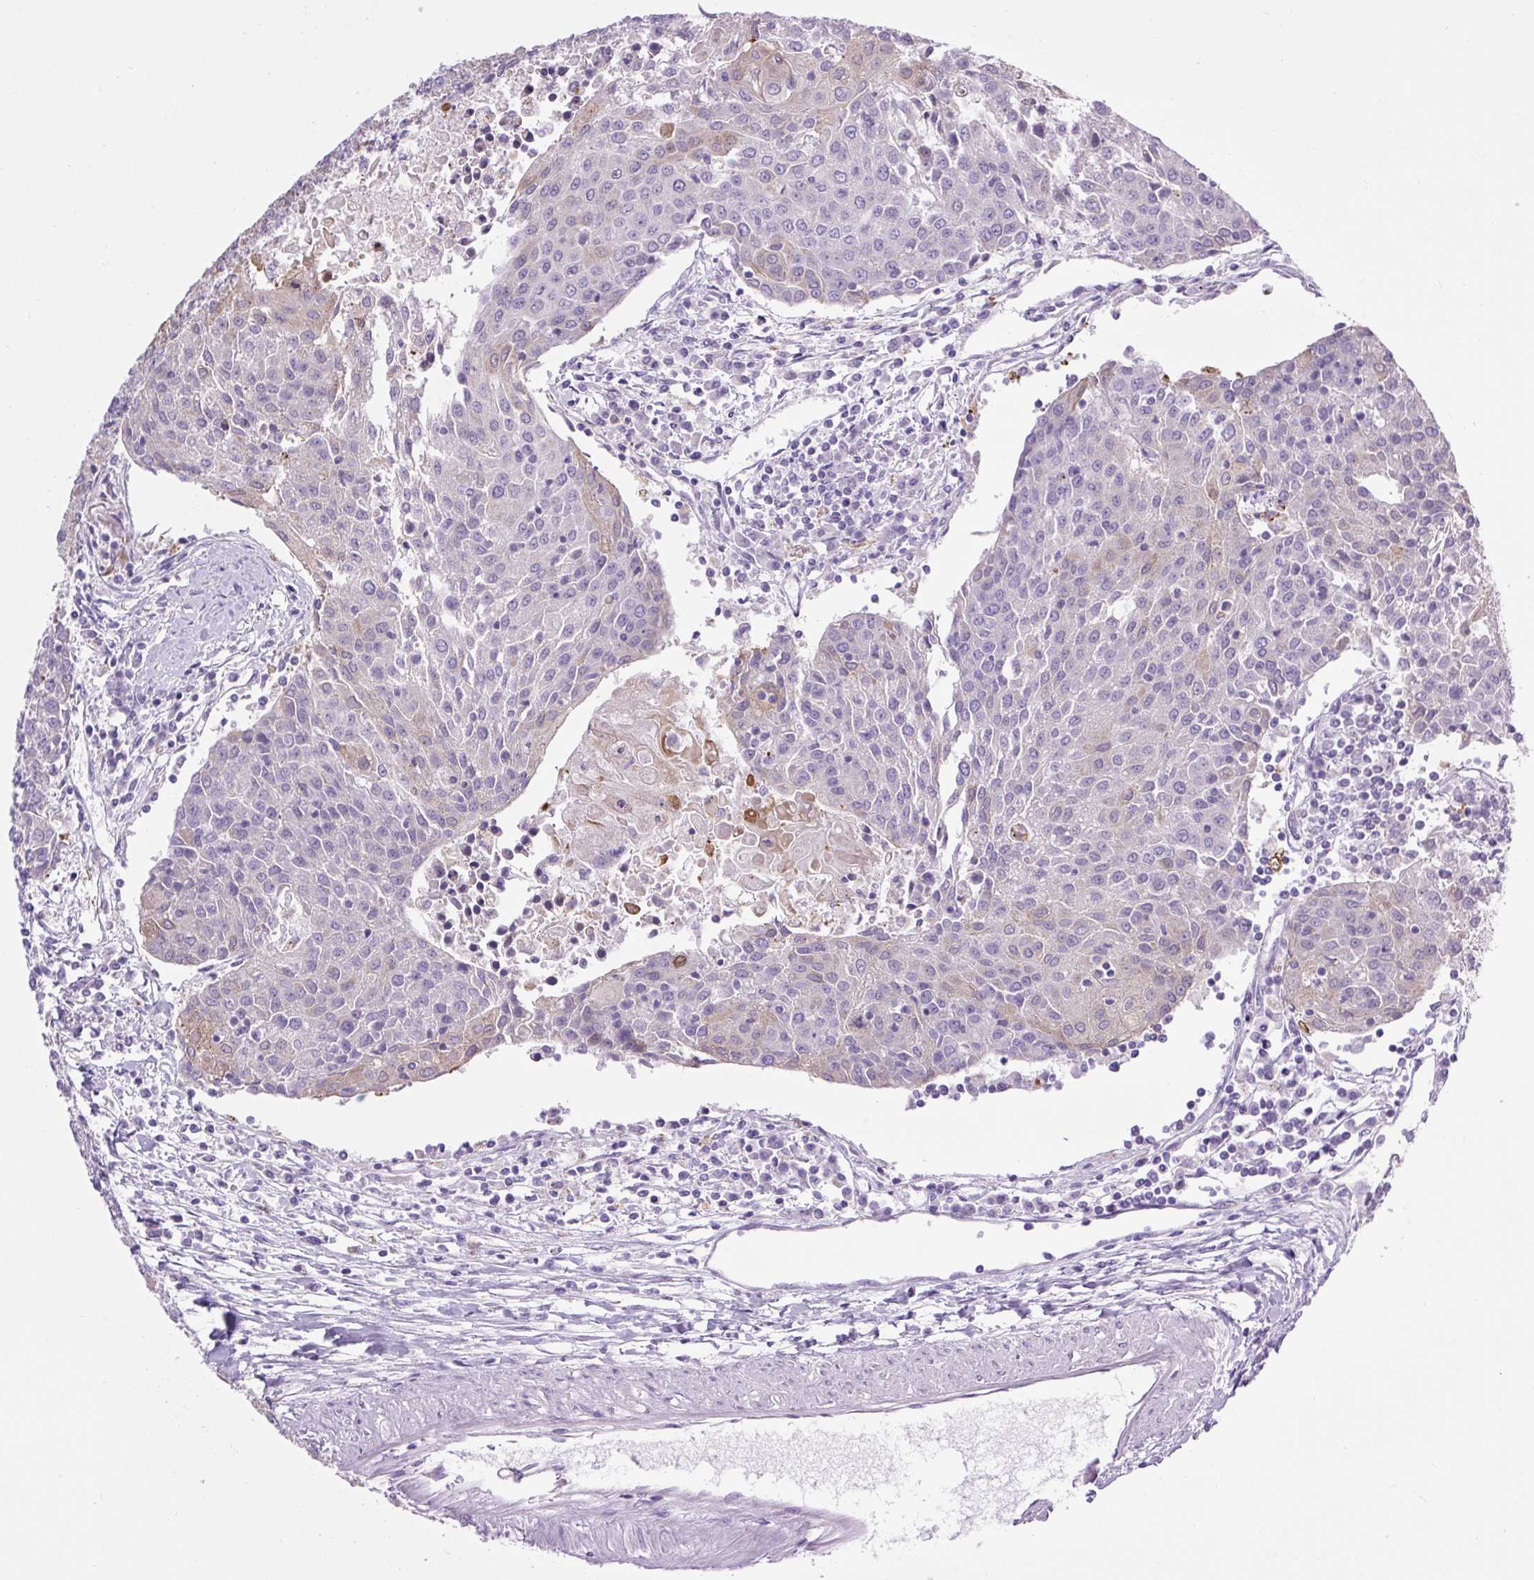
{"staining": {"intensity": "weak", "quantity": "<25%", "location": "cytoplasmic/membranous"}, "tissue": "urothelial cancer", "cell_type": "Tumor cells", "image_type": "cancer", "snomed": [{"axis": "morphology", "description": "Urothelial carcinoma, High grade"}, {"axis": "topography", "description": "Urinary bladder"}], "caption": "Immunohistochemistry histopathology image of high-grade urothelial carcinoma stained for a protein (brown), which displays no positivity in tumor cells. (DAB immunohistochemistry visualized using brightfield microscopy, high magnification).", "gene": "RNASE10", "patient": {"sex": "female", "age": 85}}